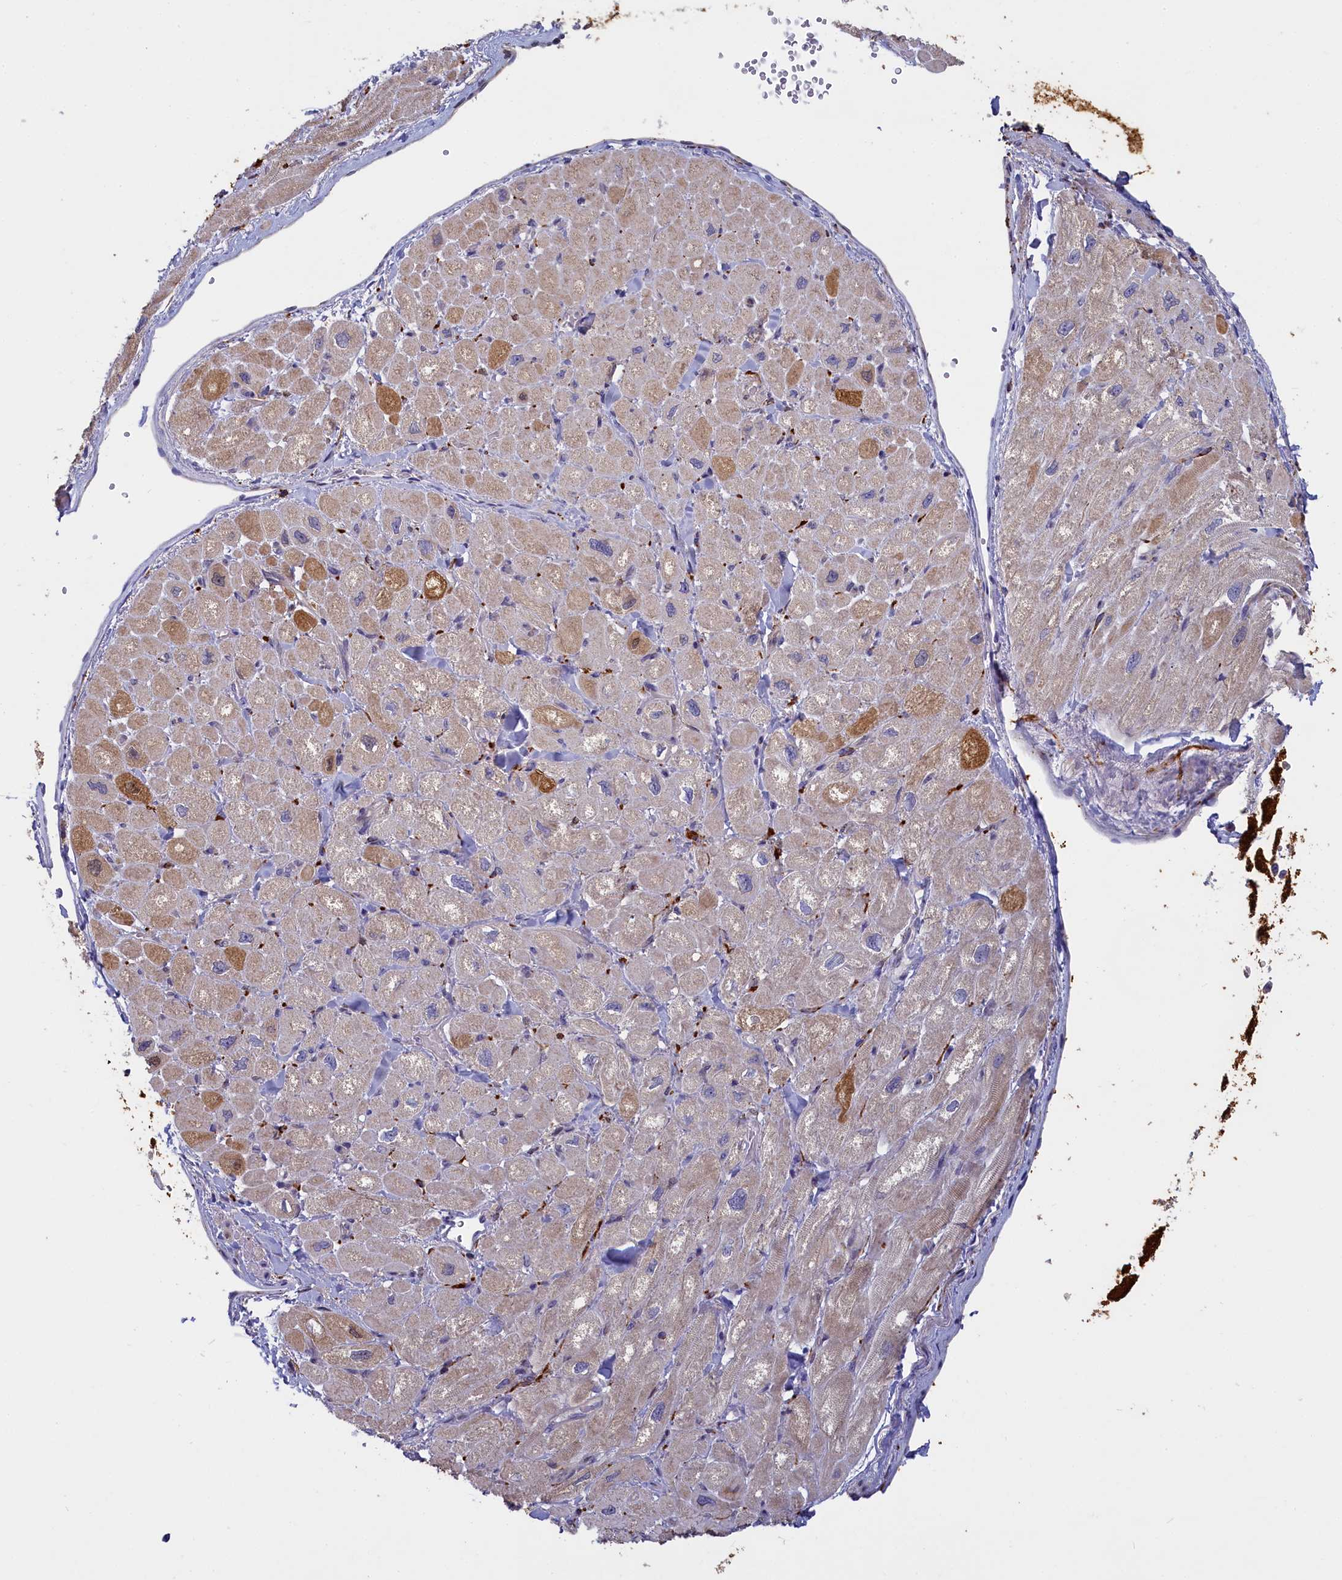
{"staining": {"intensity": "strong", "quantity": "<25%", "location": "cytoplasmic/membranous"}, "tissue": "heart muscle", "cell_type": "Cardiomyocytes", "image_type": "normal", "snomed": [{"axis": "morphology", "description": "Normal tissue, NOS"}, {"axis": "topography", "description": "Heart"}], "caption": "This histopathology image demonstrates IHC staining of unremarkable human heart muscle, with medium strong cytoplasmic/membranous positivity in approximately <25% of cardiomyocytes.", "gene": "UCHL3", "patient": {"sex": "male", "age": 65}}